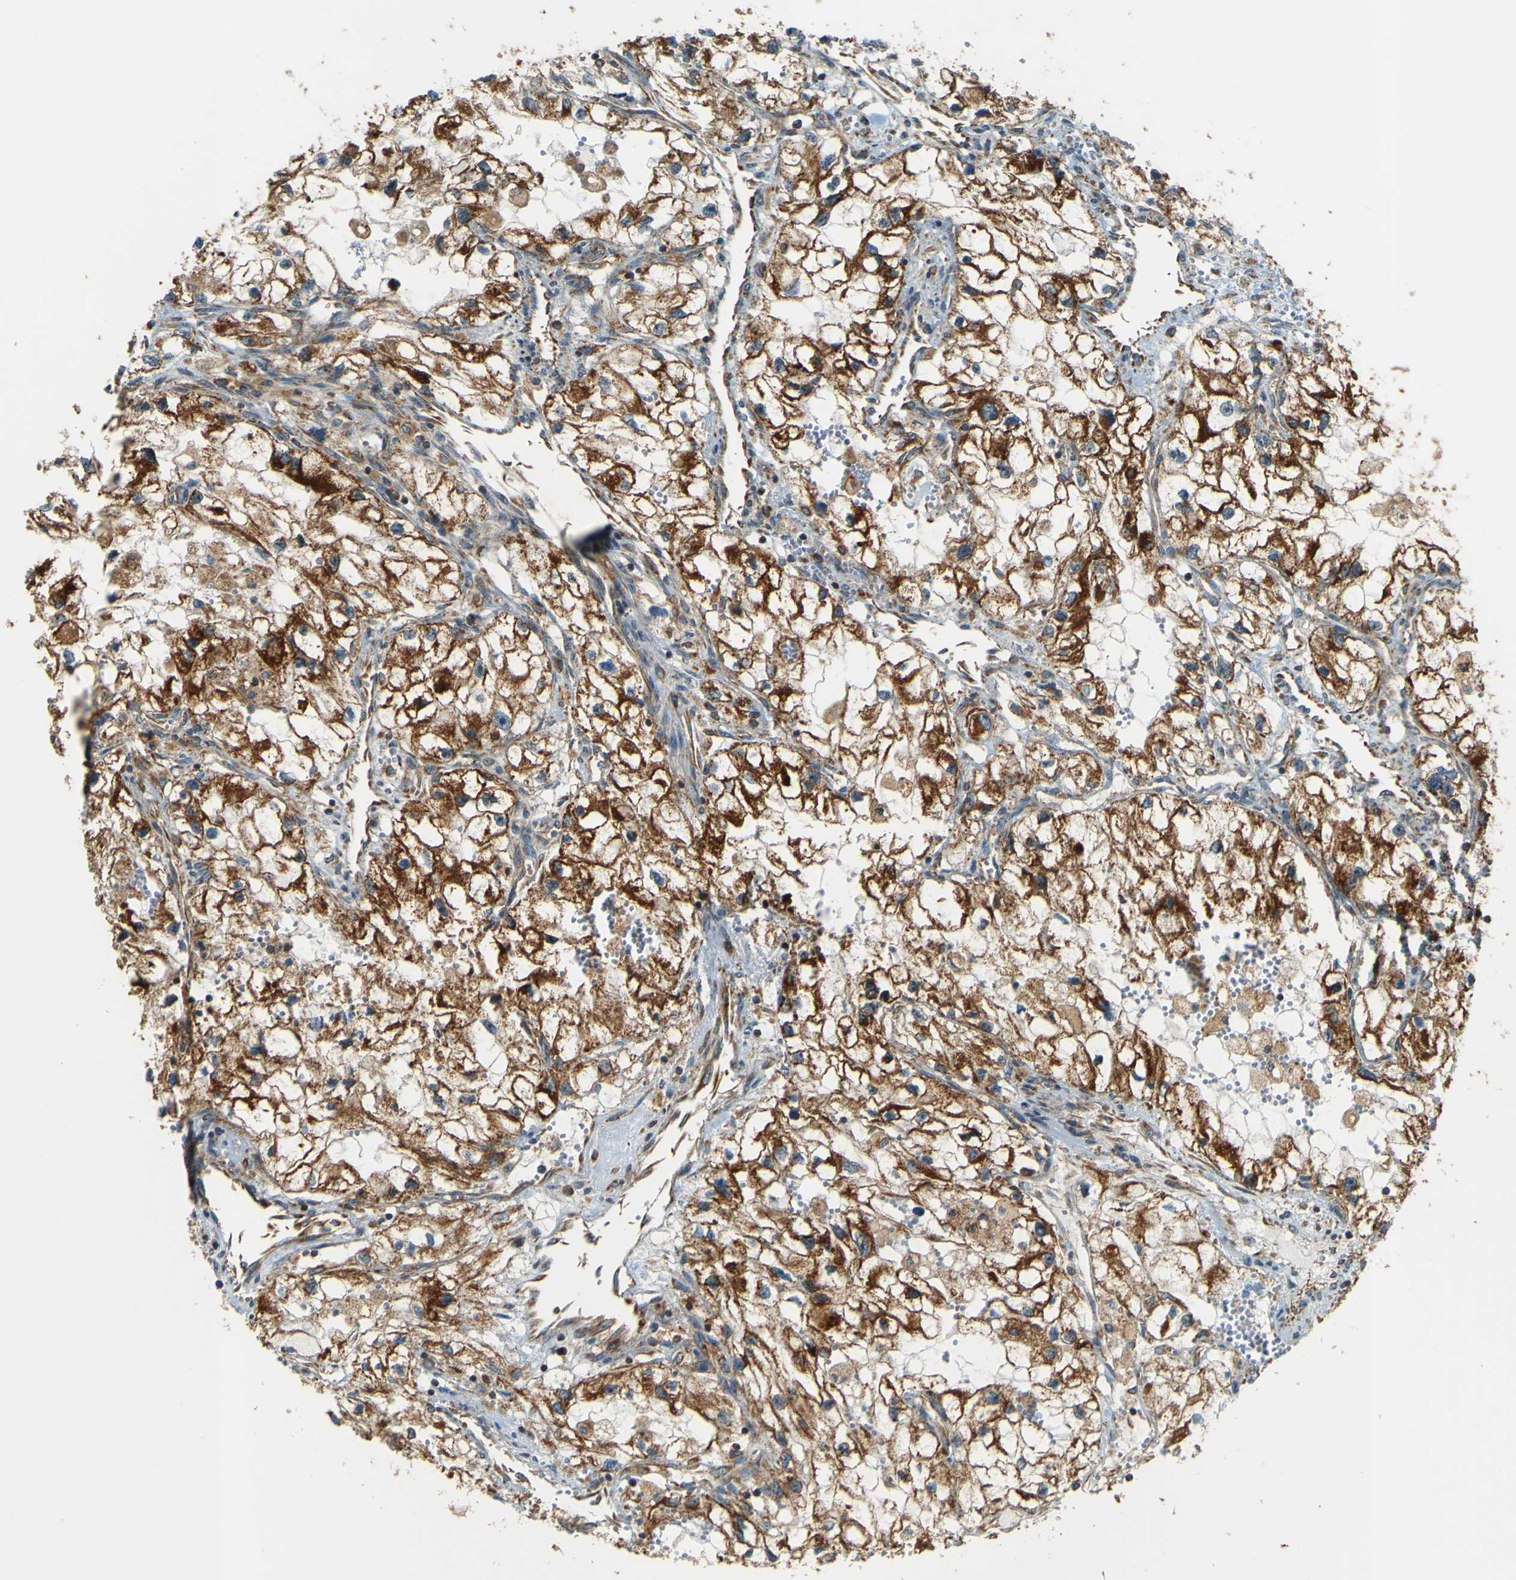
{"staining": {"intensity": "strong", "quantity": ">75%", "location": "cytoplasmic/membranous"}, "tissue": "renal cancer", "cell_type": "Tumor cells", "image_type": "cancer", "snomed": [{"axis": "morphology", "description": "Adenocarcinoma, NOS"}, {"axis": "topography", "description": "Kidney"}], "caption": "Immunohistochemistry (IHC) staining of renal cancer (adenocarcinoma), which shows high levels of strong cytoplasmic/membranous positivity in approximately >75% of tumor cells indicating strong cytoplasmic/membranous protein positivity. The staining was performed using DAB (brown) for protein detection and nuclei were counterstained in hematoxylin (blue).", "gene": "DNAJC5", "patient": {"sex": "female", "age": 70}}